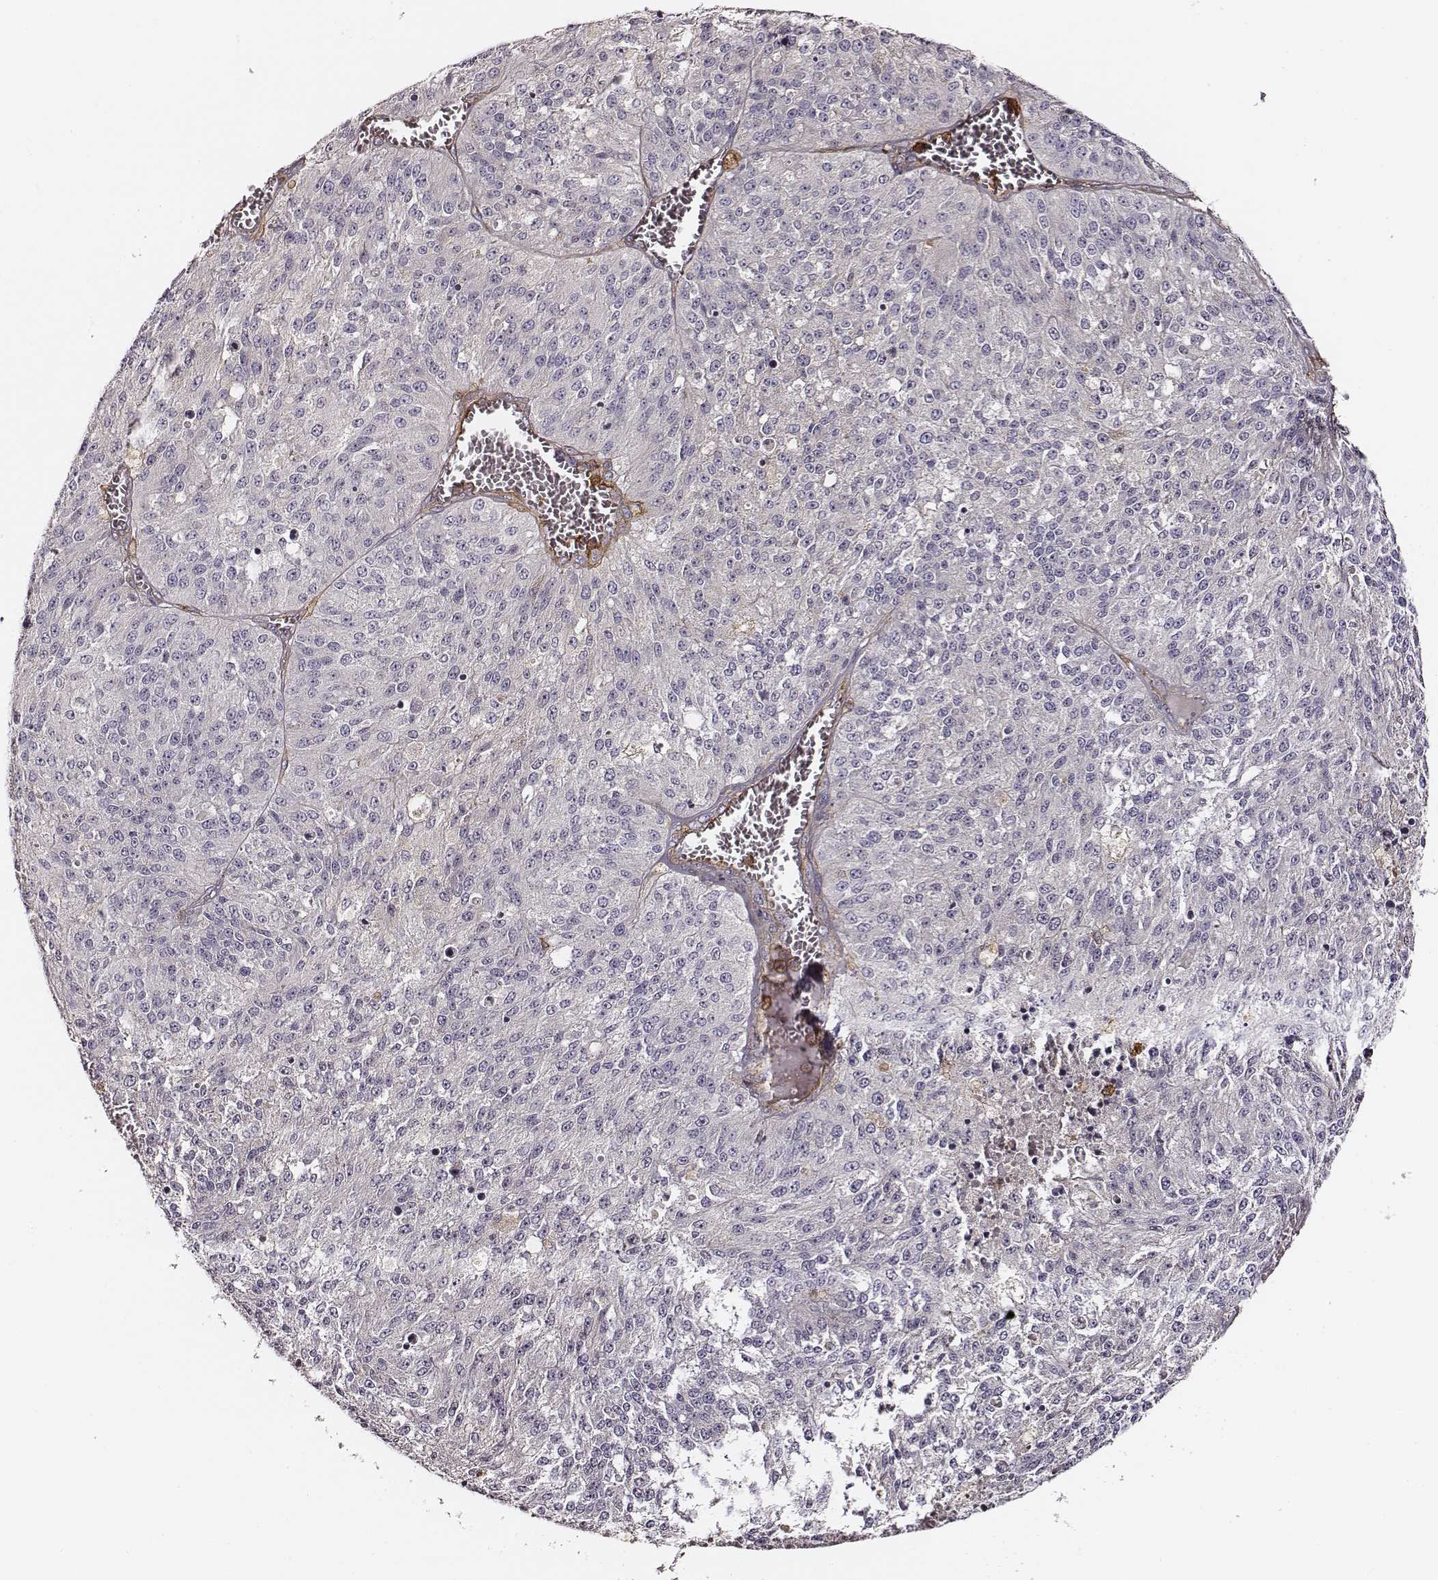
{"staining": {"intensity": "negative", "quantity": "none", "location": "none"}, "tissue": "melanoma", "cell_type": "Tumor cells", "image_type": "cancer", "snomed": [{"axis": "morphology", "description": "Malignant melanoma, Metastatic site"}, {"axis": "topography", "description": "Lymph node"}], "caption": "An IHC photomicrograph of melanoma is shown. There is no staining in tumor cells of melanoma.", "gene": "ZYX", "patient": {"sex": "female", "age": 64}}